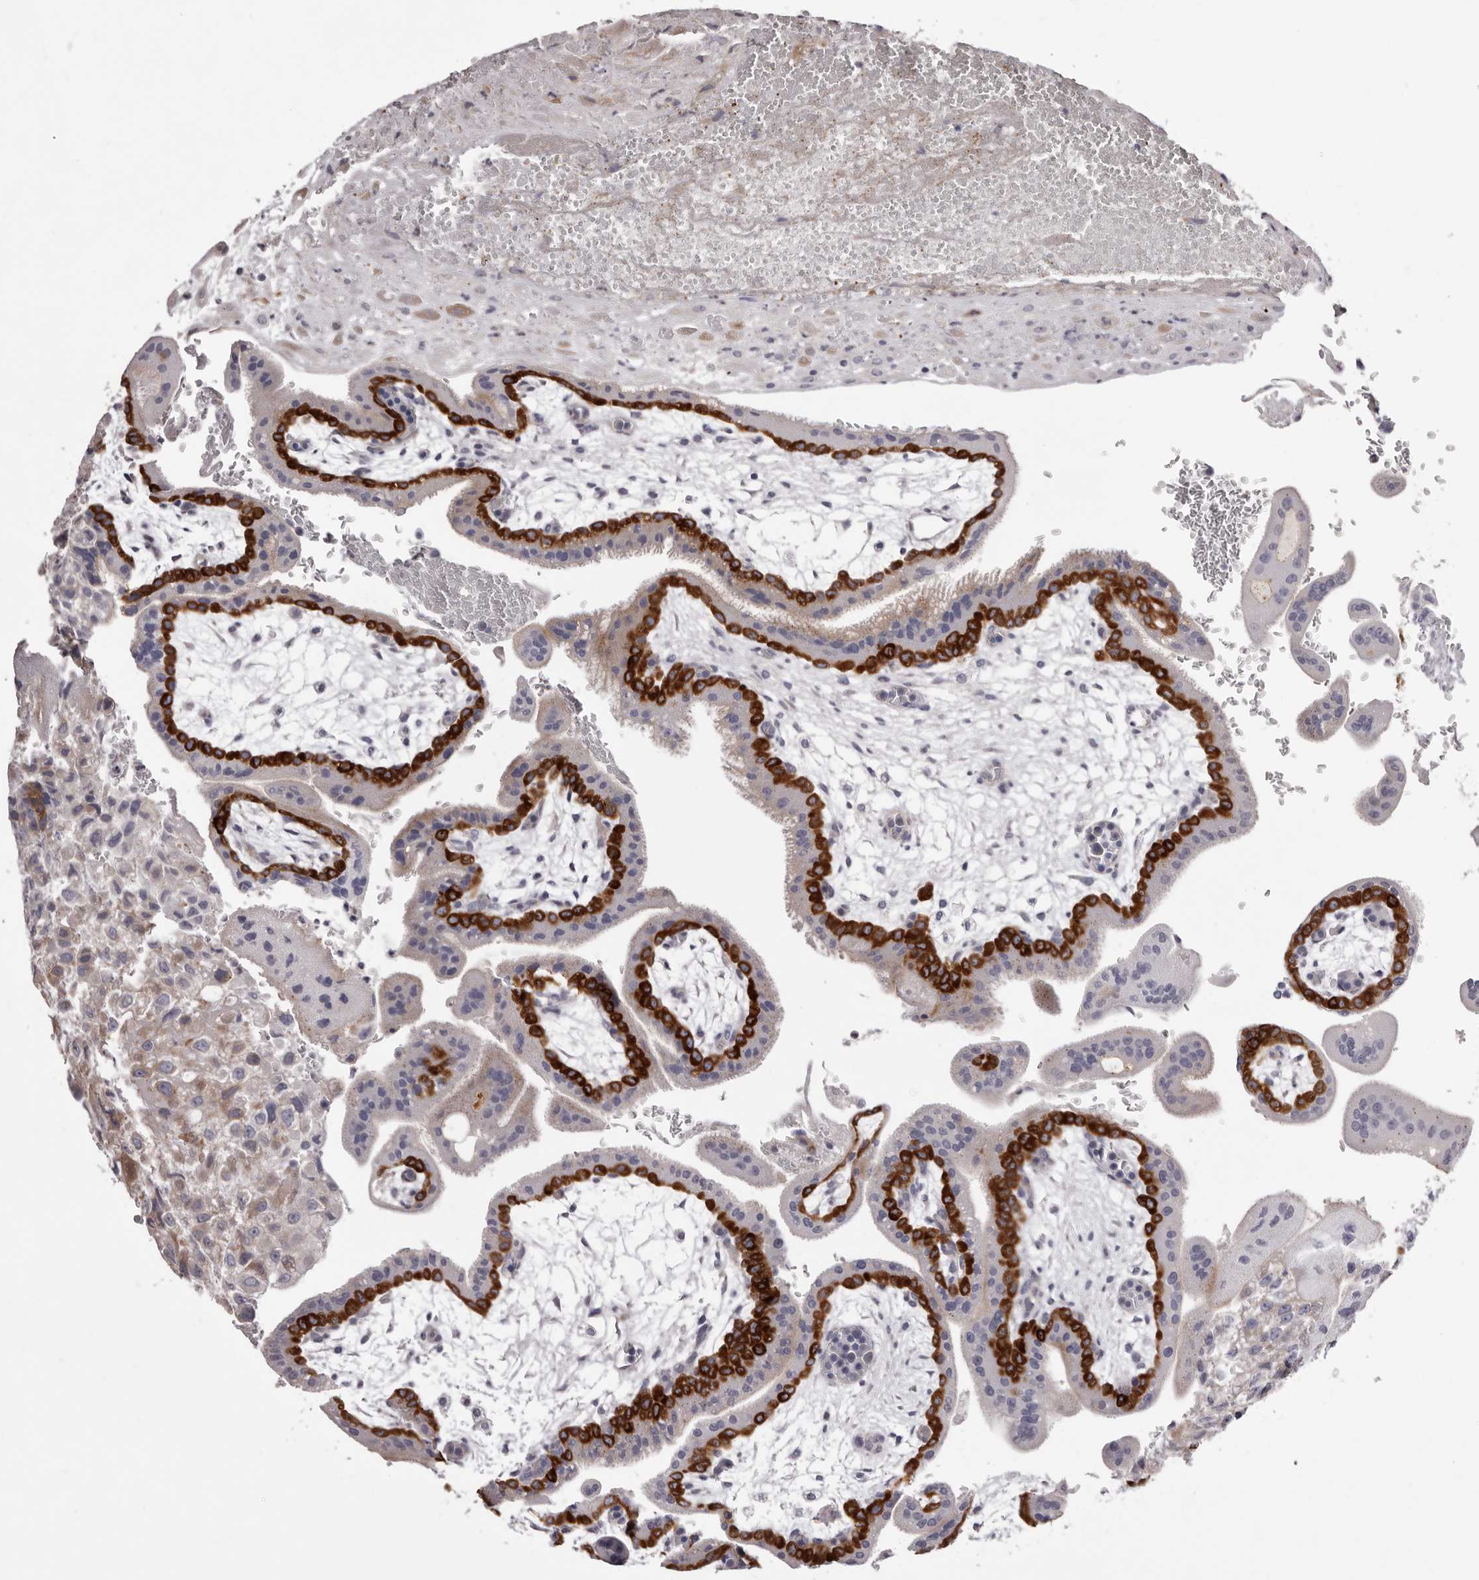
{"staining": {"intensity": "weak", "quantity": "25%-75%", "location": "cytoplasmic/membranous"}, "tissue": "placenta", "cell_type": "Decidual cells", "image_type": "normal", "snomed": [{"axis": "morphology", "description": "Normal tissue, NOS"}, {"axis": "topography", "description": "Placenta"}], "caption": "Protein expression by immunohistochemistry exhibits weak cytoplasmic/membranous staining in approximately 25%-75% of decidual cells in normal placenta.", "gene": "PEG10", "patient": {"sex": "female", "age": 35}}